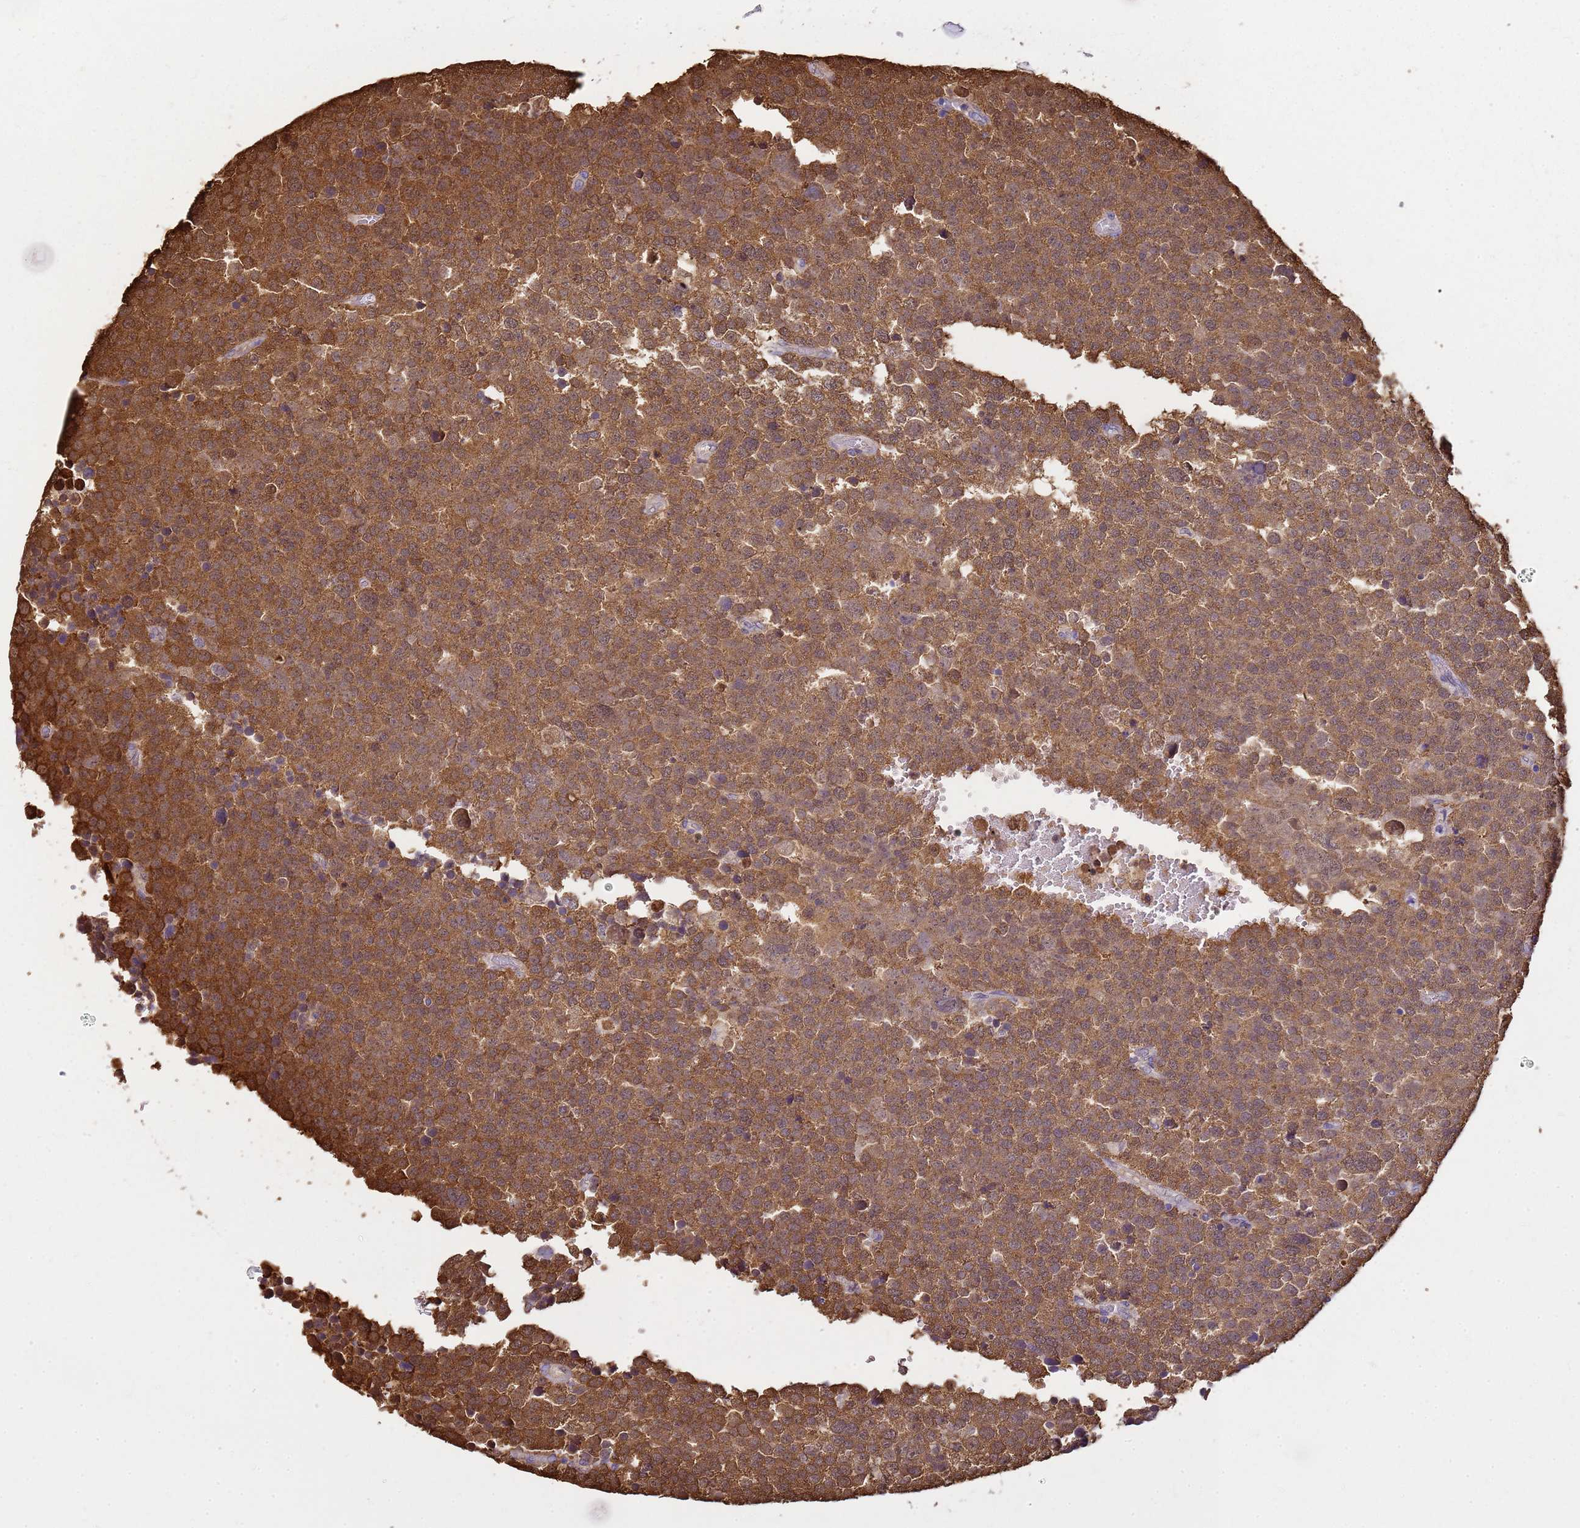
{"staining": {"intensity": "moderate", "quantity": ">75%", "location": "cytoplasmic/membranous"}, "tissue": "testis cancer", "cell_type": "Tumor cells", "image_type": "cancer", "snomed": [{"axis": "morphology", "description": "Seminoma, NOS"}, {"axis": "topography", "description": "Testis"}], "caption": "Testis cancer (seminoma) stained with a brown dye exhibits moderate cytoplasmic/membranous positive staining in about >75% of tumor cells.", "gene": "YWHAE", "patient": {"sex": "male", "age": 71}}